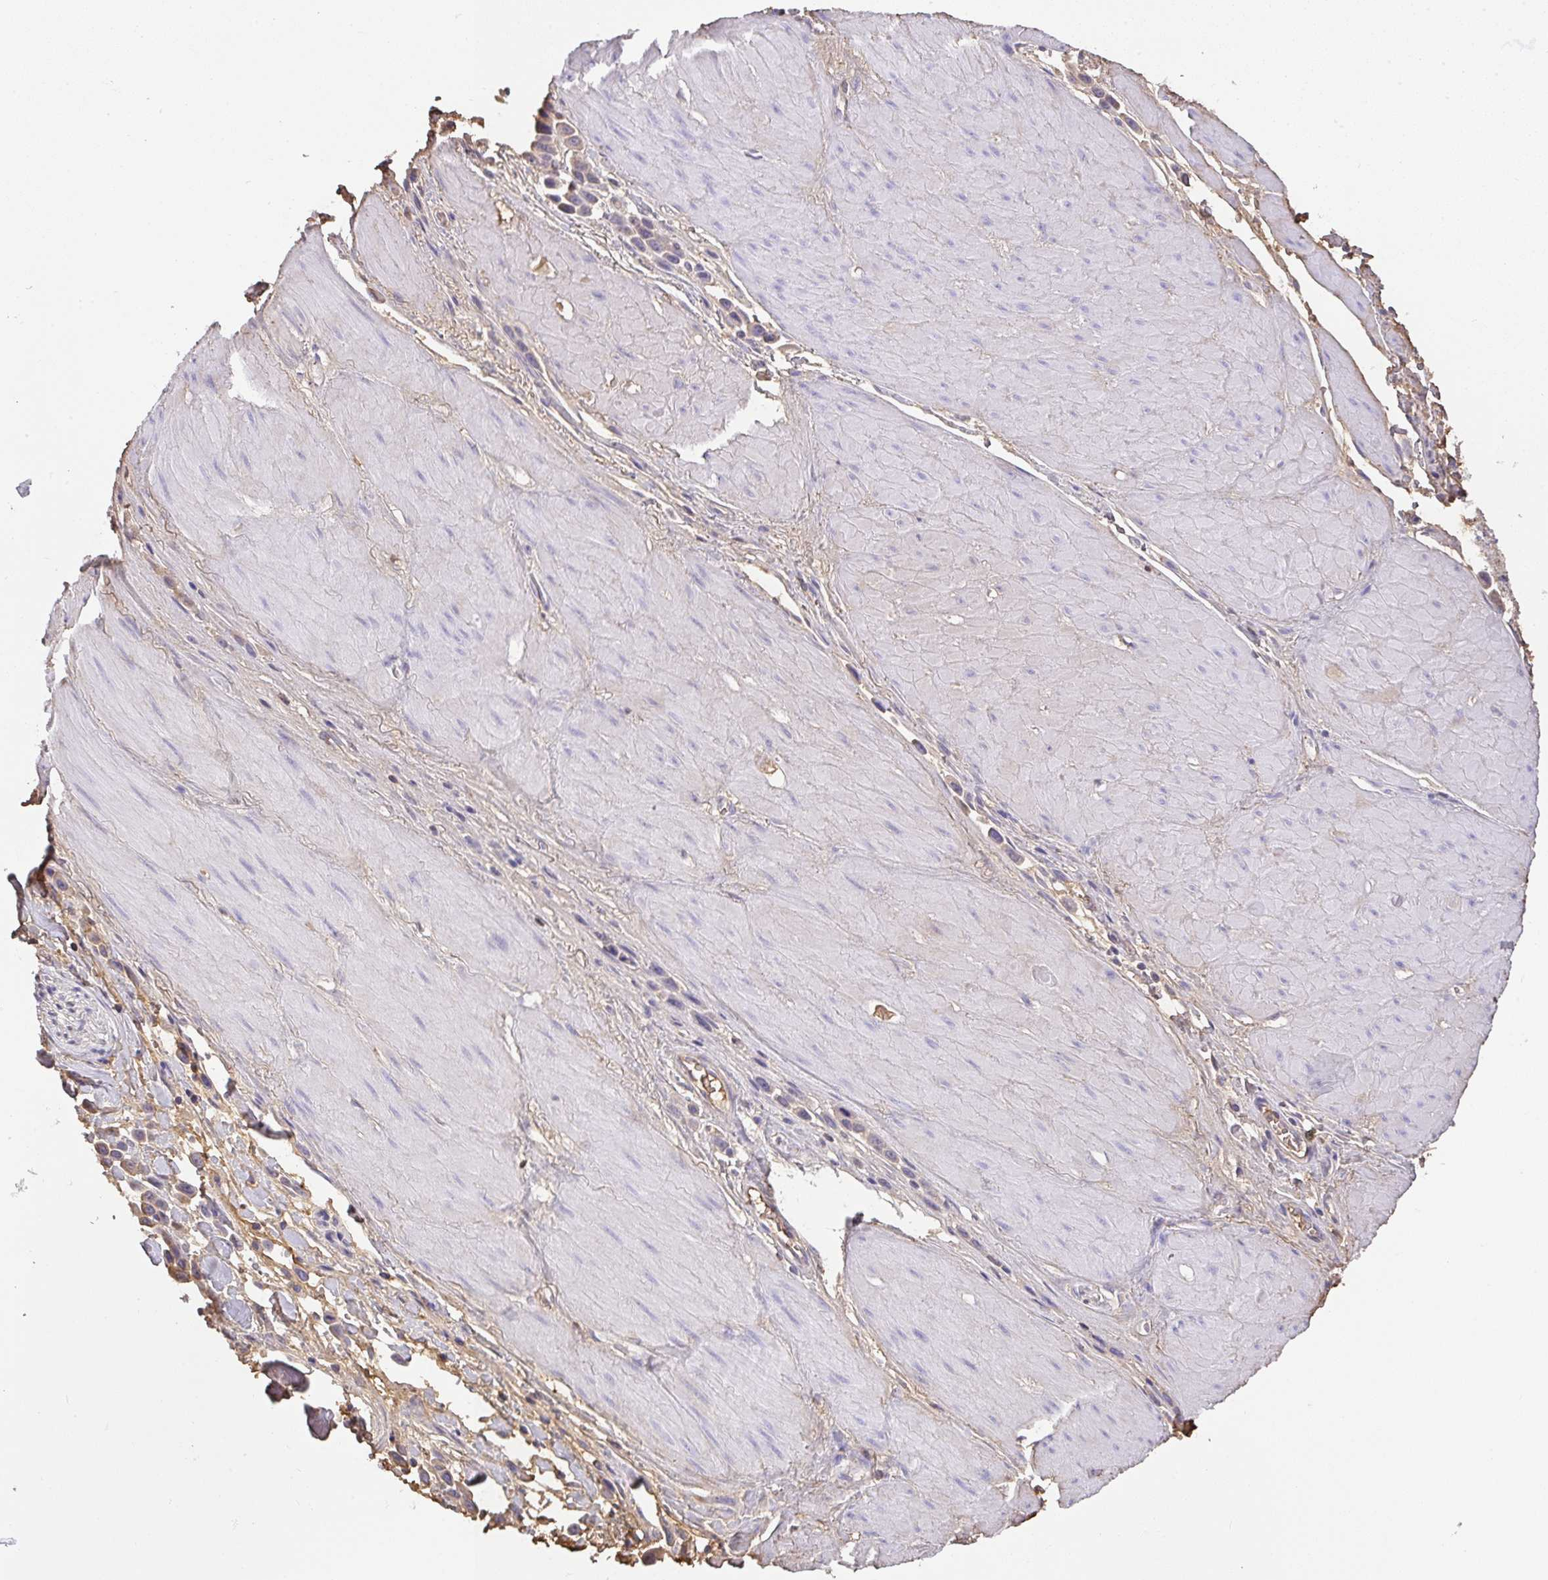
{"staining": {"intensity": "negative", "quantity": "none", "location": "none"}, "tissue": "stomach cancer", "cell_type": "Tumor cells", "image_type": "cancer", "snomed": [{"axis": "morphology", "description": "Adenocarcinoma, NOS"}, {"axis": "topography", "description": "Stomach"}], "caption": "Immunohistochemical staining of stomach cancer exhibits no significant positivity in tumor cells.", "gene": "SMYD5", "patient": {"sex": "male", "age": 47}}